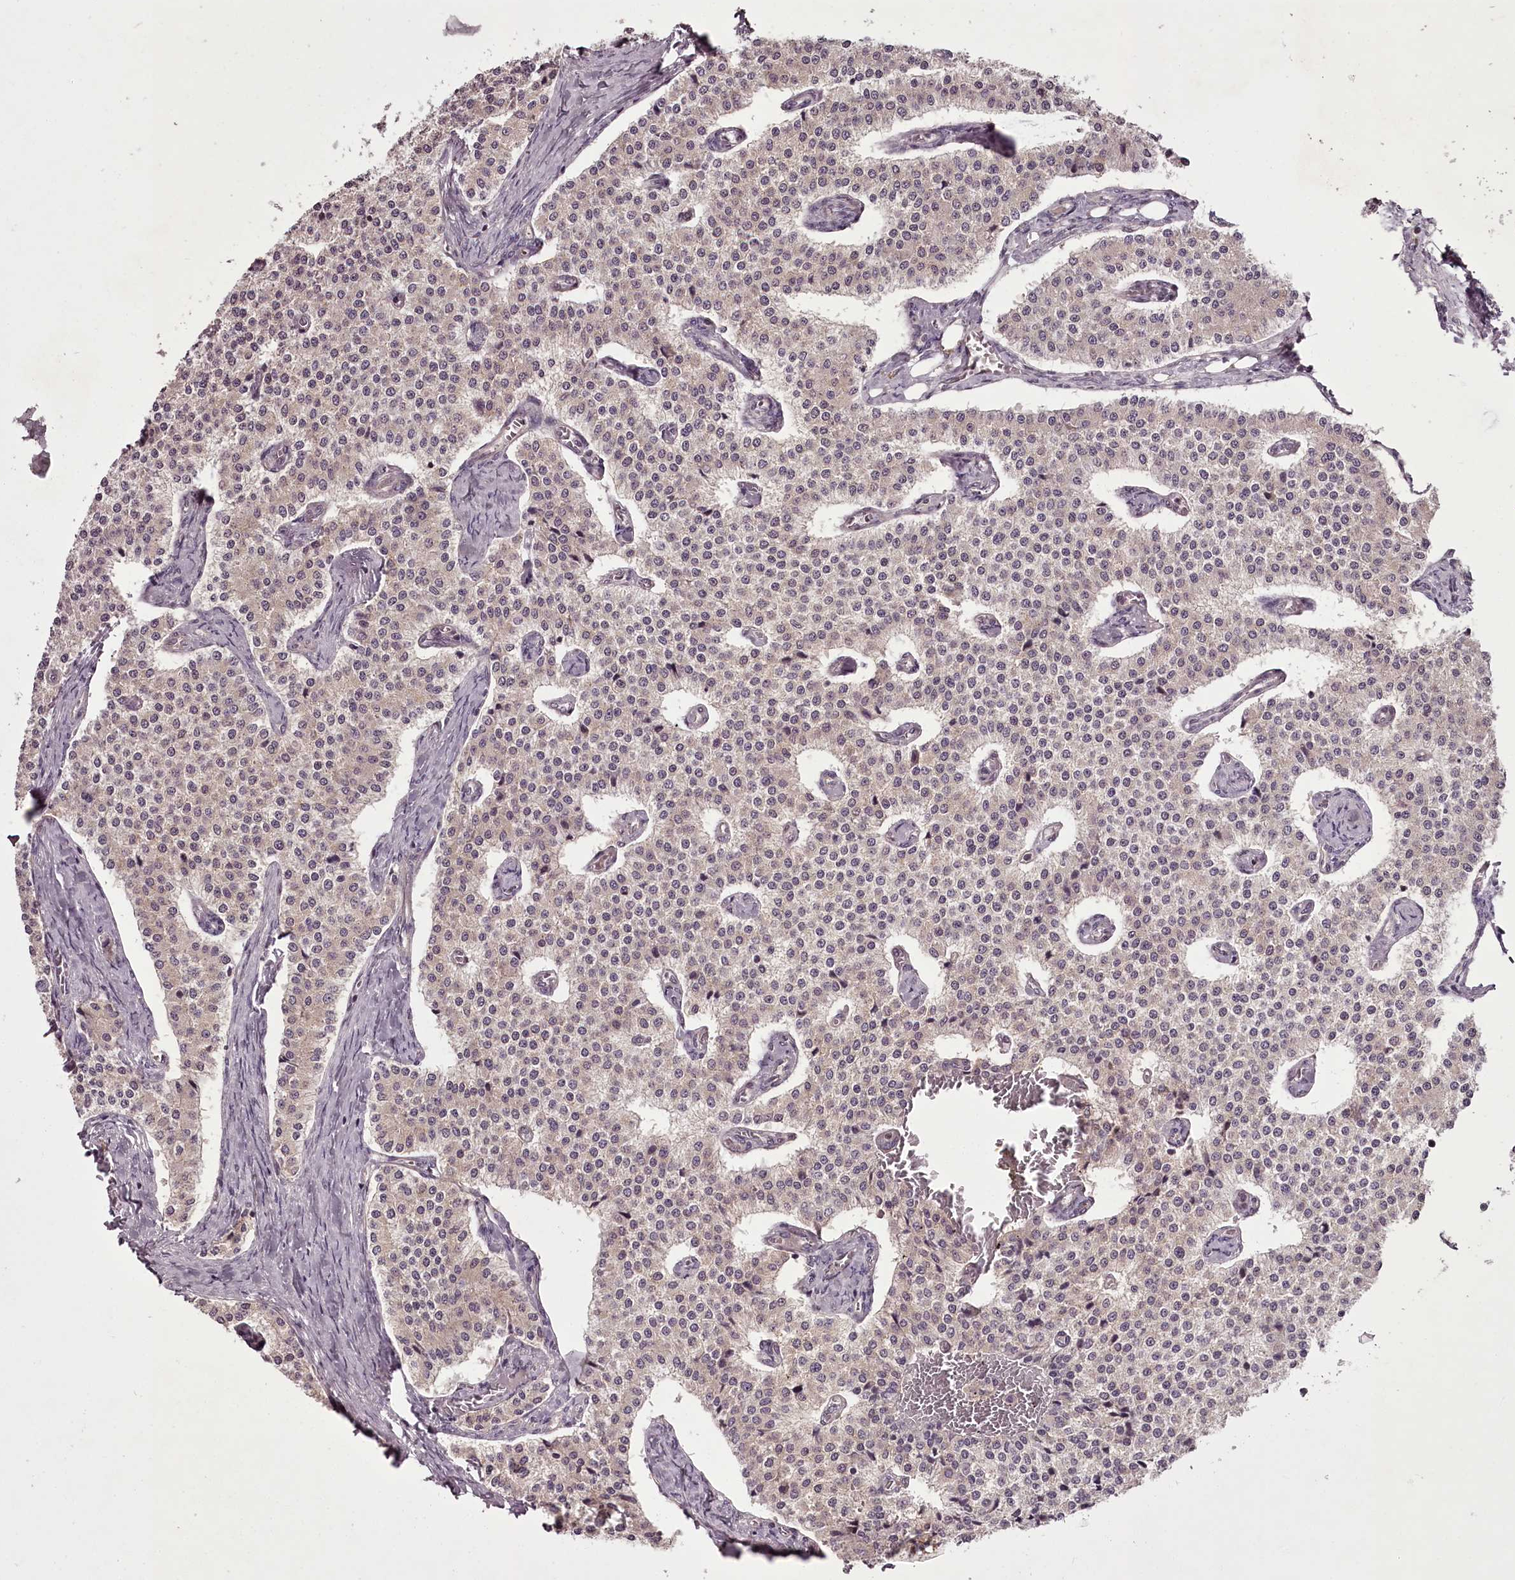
{"staining": {"intensity": "negative", "quantity": "none", "location": "none"}, "tissue": "carcinoid", "cell_type": "Tumor cells", "image_type": "cancer", "snomed": [{"axis": "morphology", "description": "Carcinoid, malignant, NOS"}, {"axis": "topography", "description": "Colon"}], "caption": "DAB immunohistochemical staining of human carcinoid (malignant) displays no significant expression in tumor cells.", "gene": "CCDC92", "patient": {"sex": "female", "age": 52}}